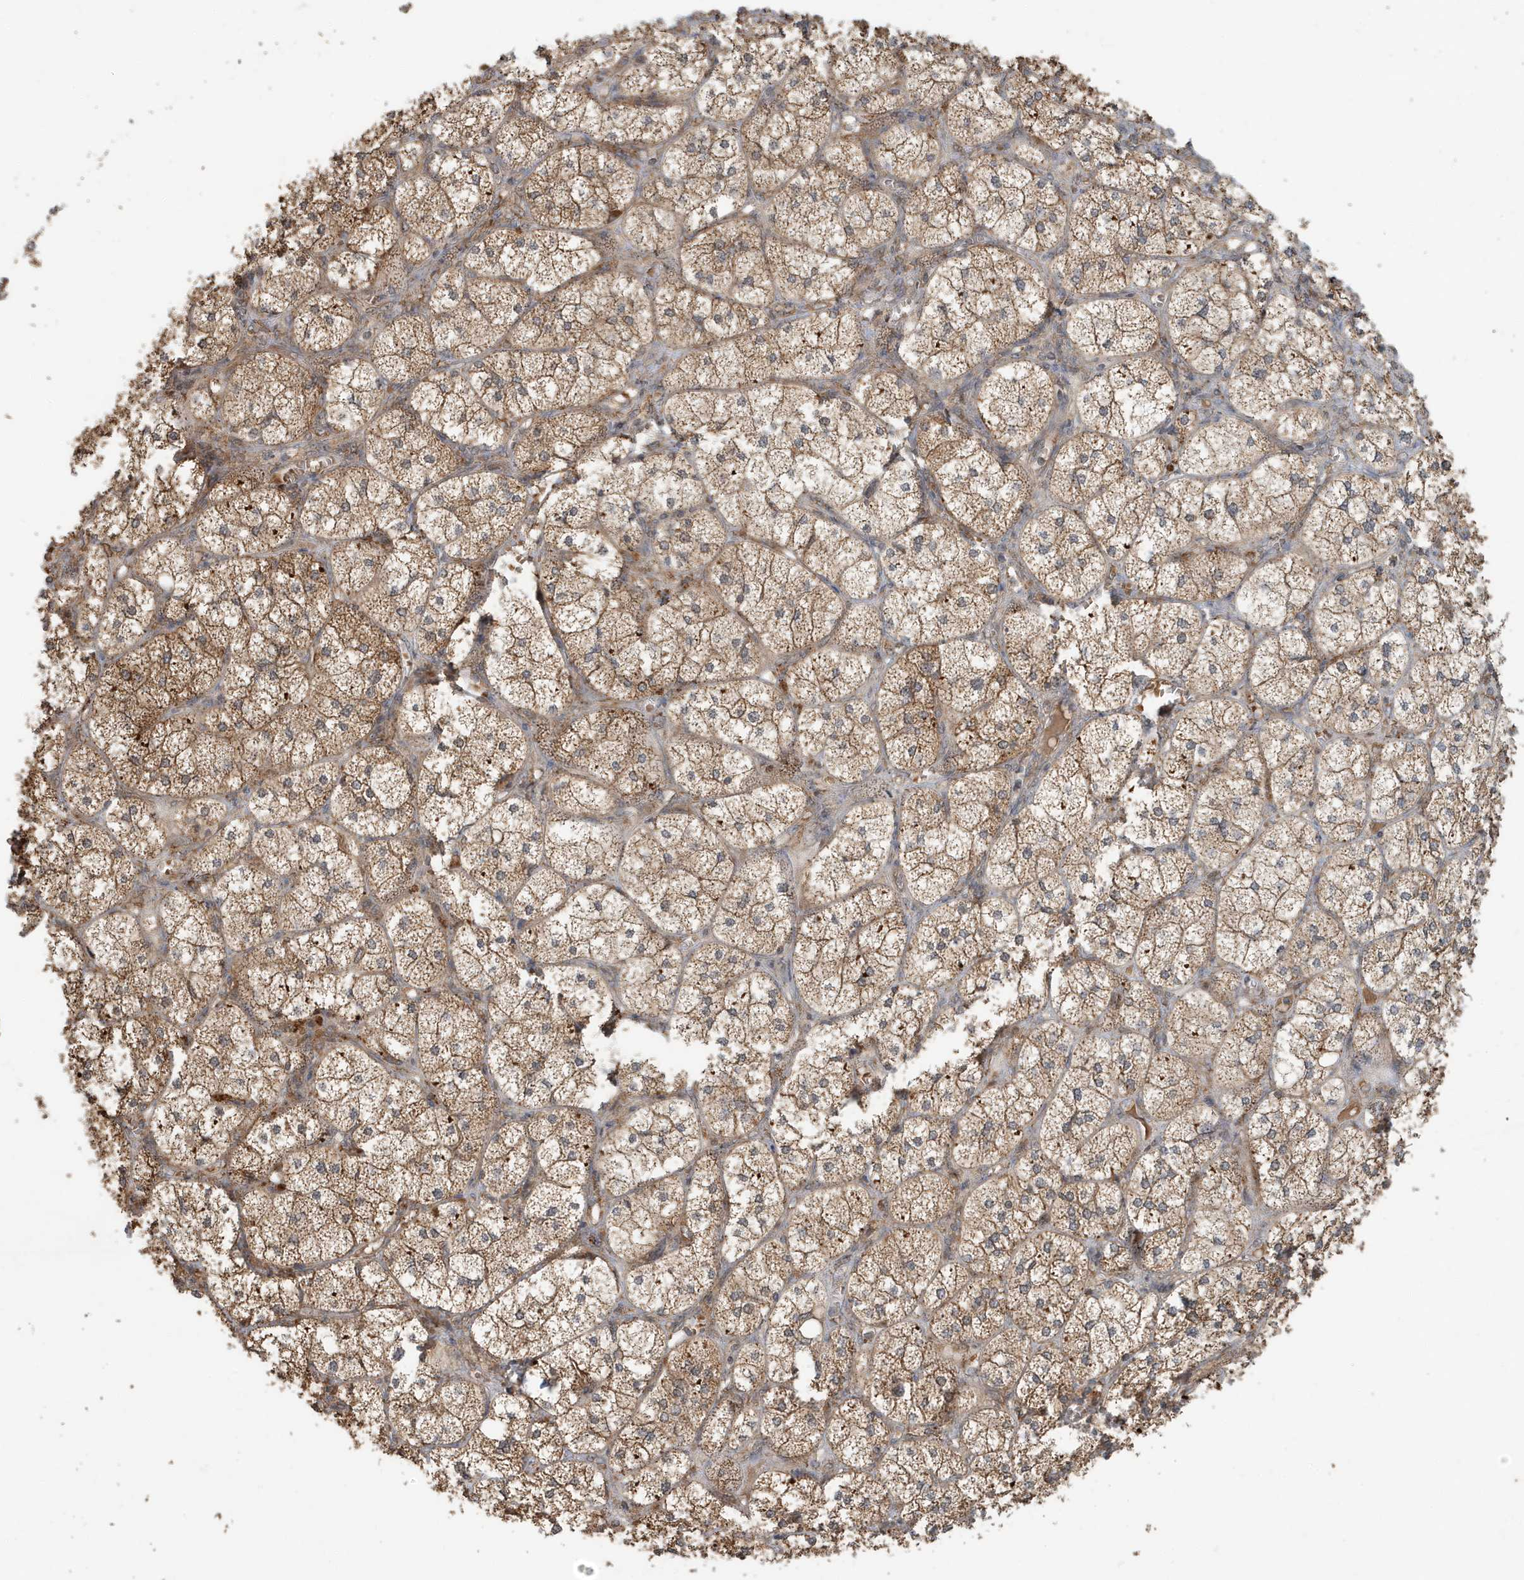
{"staining": {"intensity": "moderate", "quantity": ">75%", "location": "cytoplasmic/membranous"}, "tissue": "adrenal gland", "cell_type": "Glandular cells", "image_type": "normal", "snomed": [{"axis": "morphology", "description": "Normal tissue, NOS"}, {"axis": "topography", "description": "Adrenal gland"}], "caption": "IHC (DAB) staining of benign adrenal gland reveals moderate cytoplasmic/membranous protein expression in about >75% of glandular cells. The protein of interest is shown in brown color, while the nuclei are stained blue.", "gene": "ABCB9", "patient": {"sex": "female", "age": 61}}